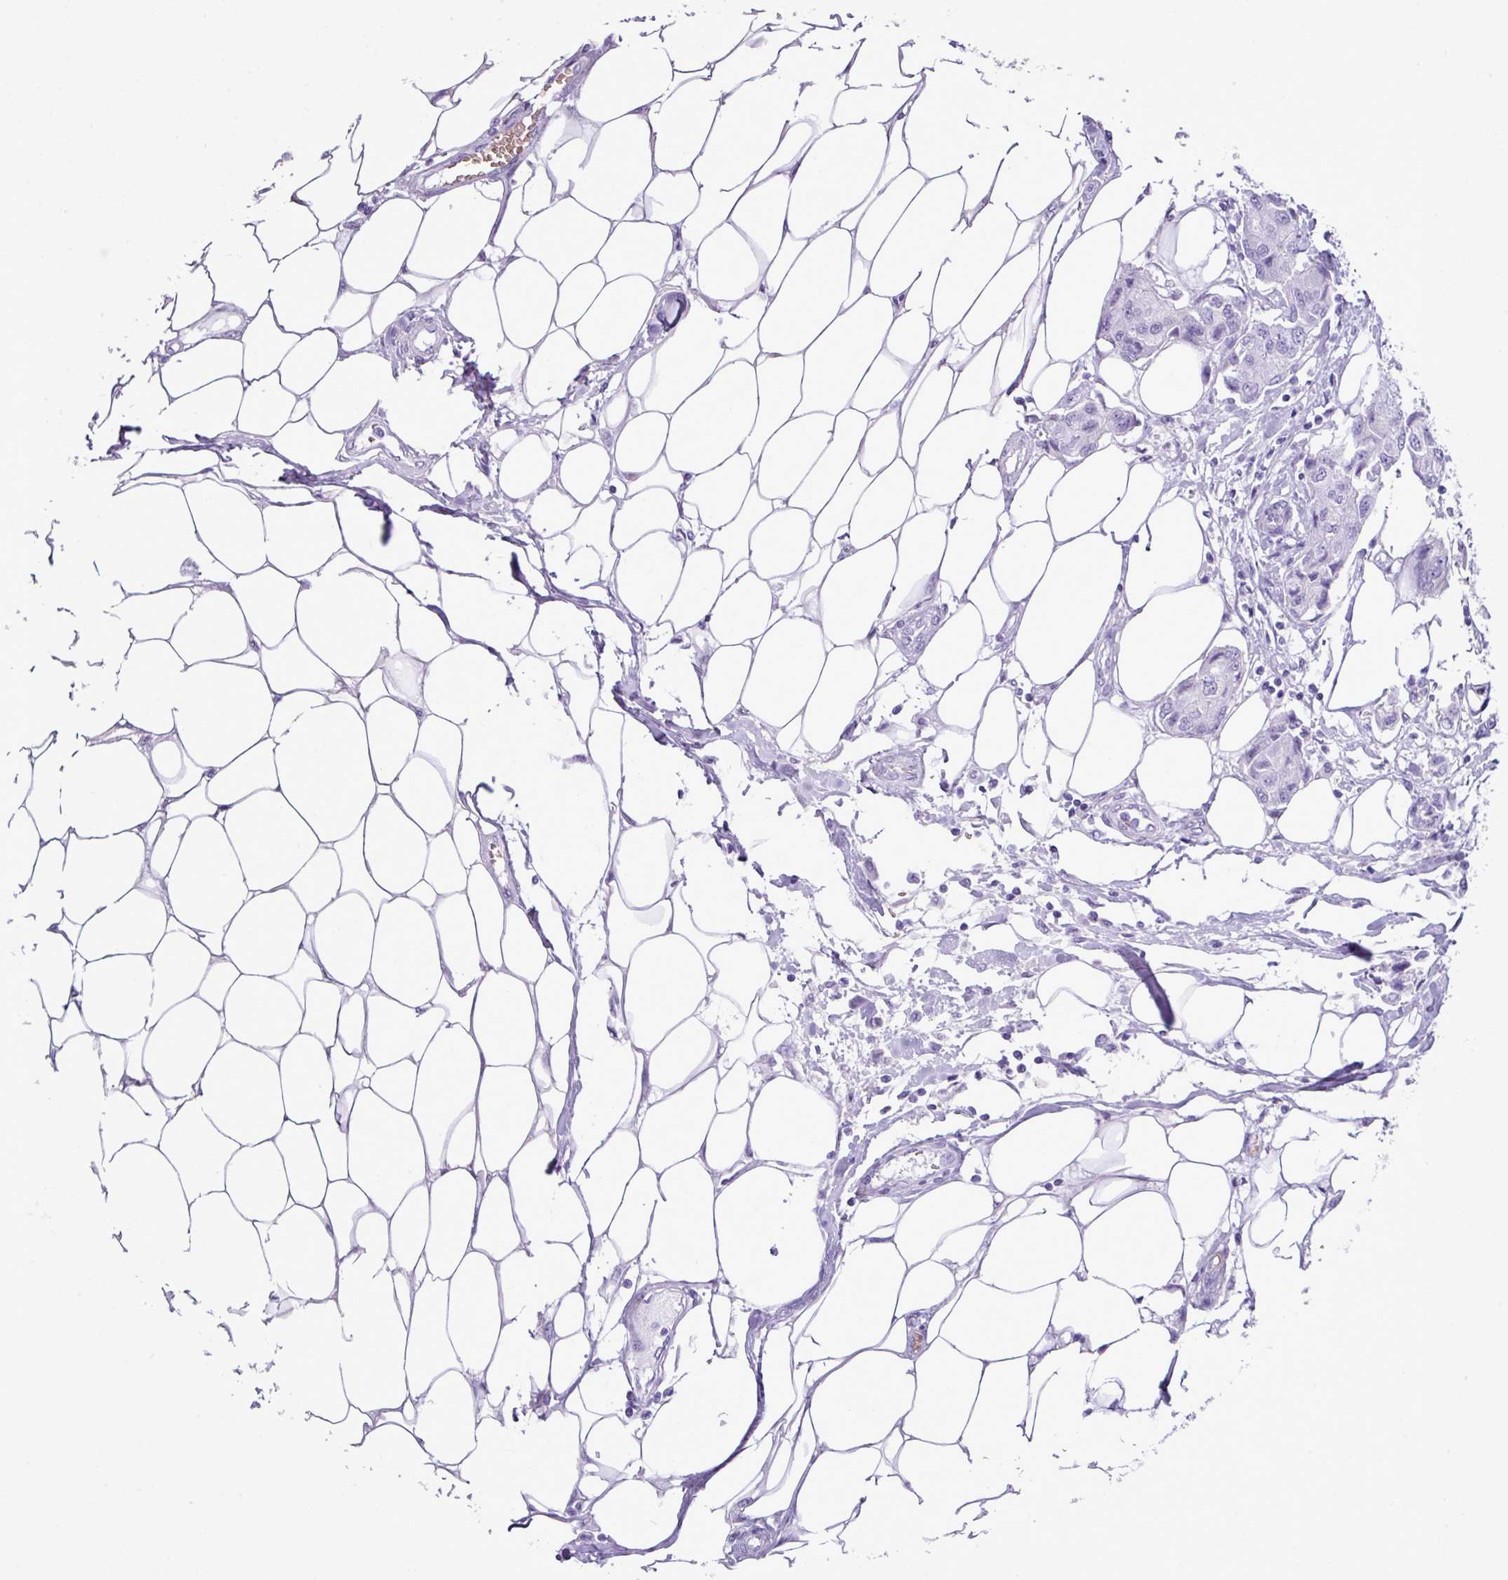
{"staining": {"intensity": "negative", "quantity": "none", "location": "none"}, "tissue": "breast cancer", "cell_type": "Tumor cells", "image_type": "cancer", "snomed": [{"axis": "morphology", "description": "Duct carcinoma"}, {"axis": "topography", "description": "Breast"}, {"axis": "topography", "description": "Lymph node"}], "caption": "This is a micrograph of immunohistochemistry staining of breast cancer (infiltrating ductal carcinoma), which shows no staining in tumor cells. (Stains: DAB IHC with hematoxylin counter stain, Microscopy: brightfield microscopy at high magnification).", "gene": "ZSCAN5A", "patient": {"sex": "female", "age": 80}}